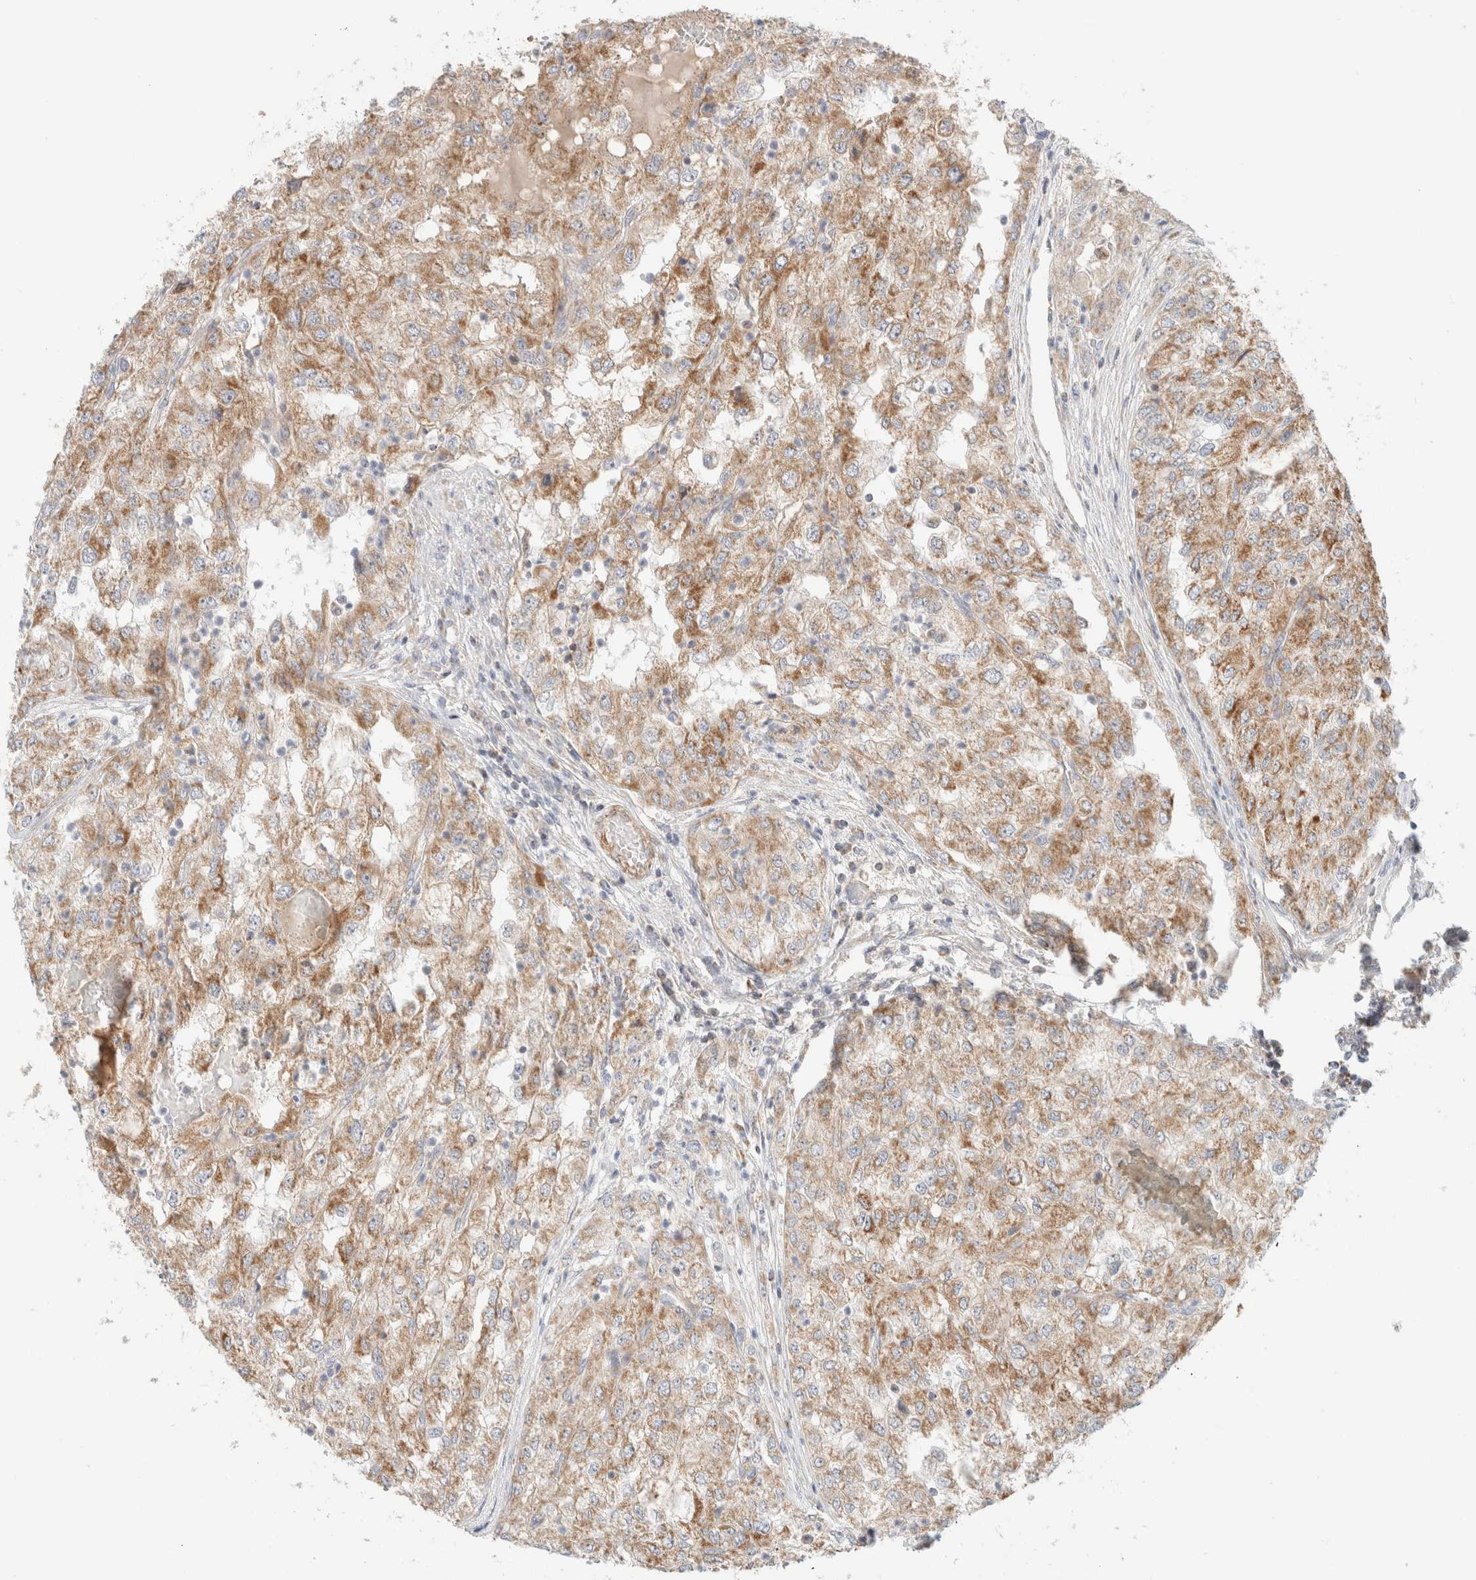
{"staining": {"intensity": "moderate", "quantity": ">75%", "location": "cytoplasmic/membranous"}, "tissue": "renal cancer", "cell_type": "Tumor cells", "image_type": "cancer", "snomed": [{"axis": "morphology", "description": "Adenocarcinoma, NOS"}, {"axis": "topography", "description": "Kidney"}], "caption": "A high-resolution image shows immunohistochemistry (IHC) staining of renal cancer (adenocarcinoma), which reveals moderate cytoplasmic/membranous positivity in approximately >75% of tumor cells. The staining was performed using DAB (3,3'-diaminobenzidine) to visualize the protein expression in brown, while the nuclei were stained in blue with hematoxylin (Magnification: 20x).", "gene": "MRM3", "patient": {"sex": "female", "age": 54}}